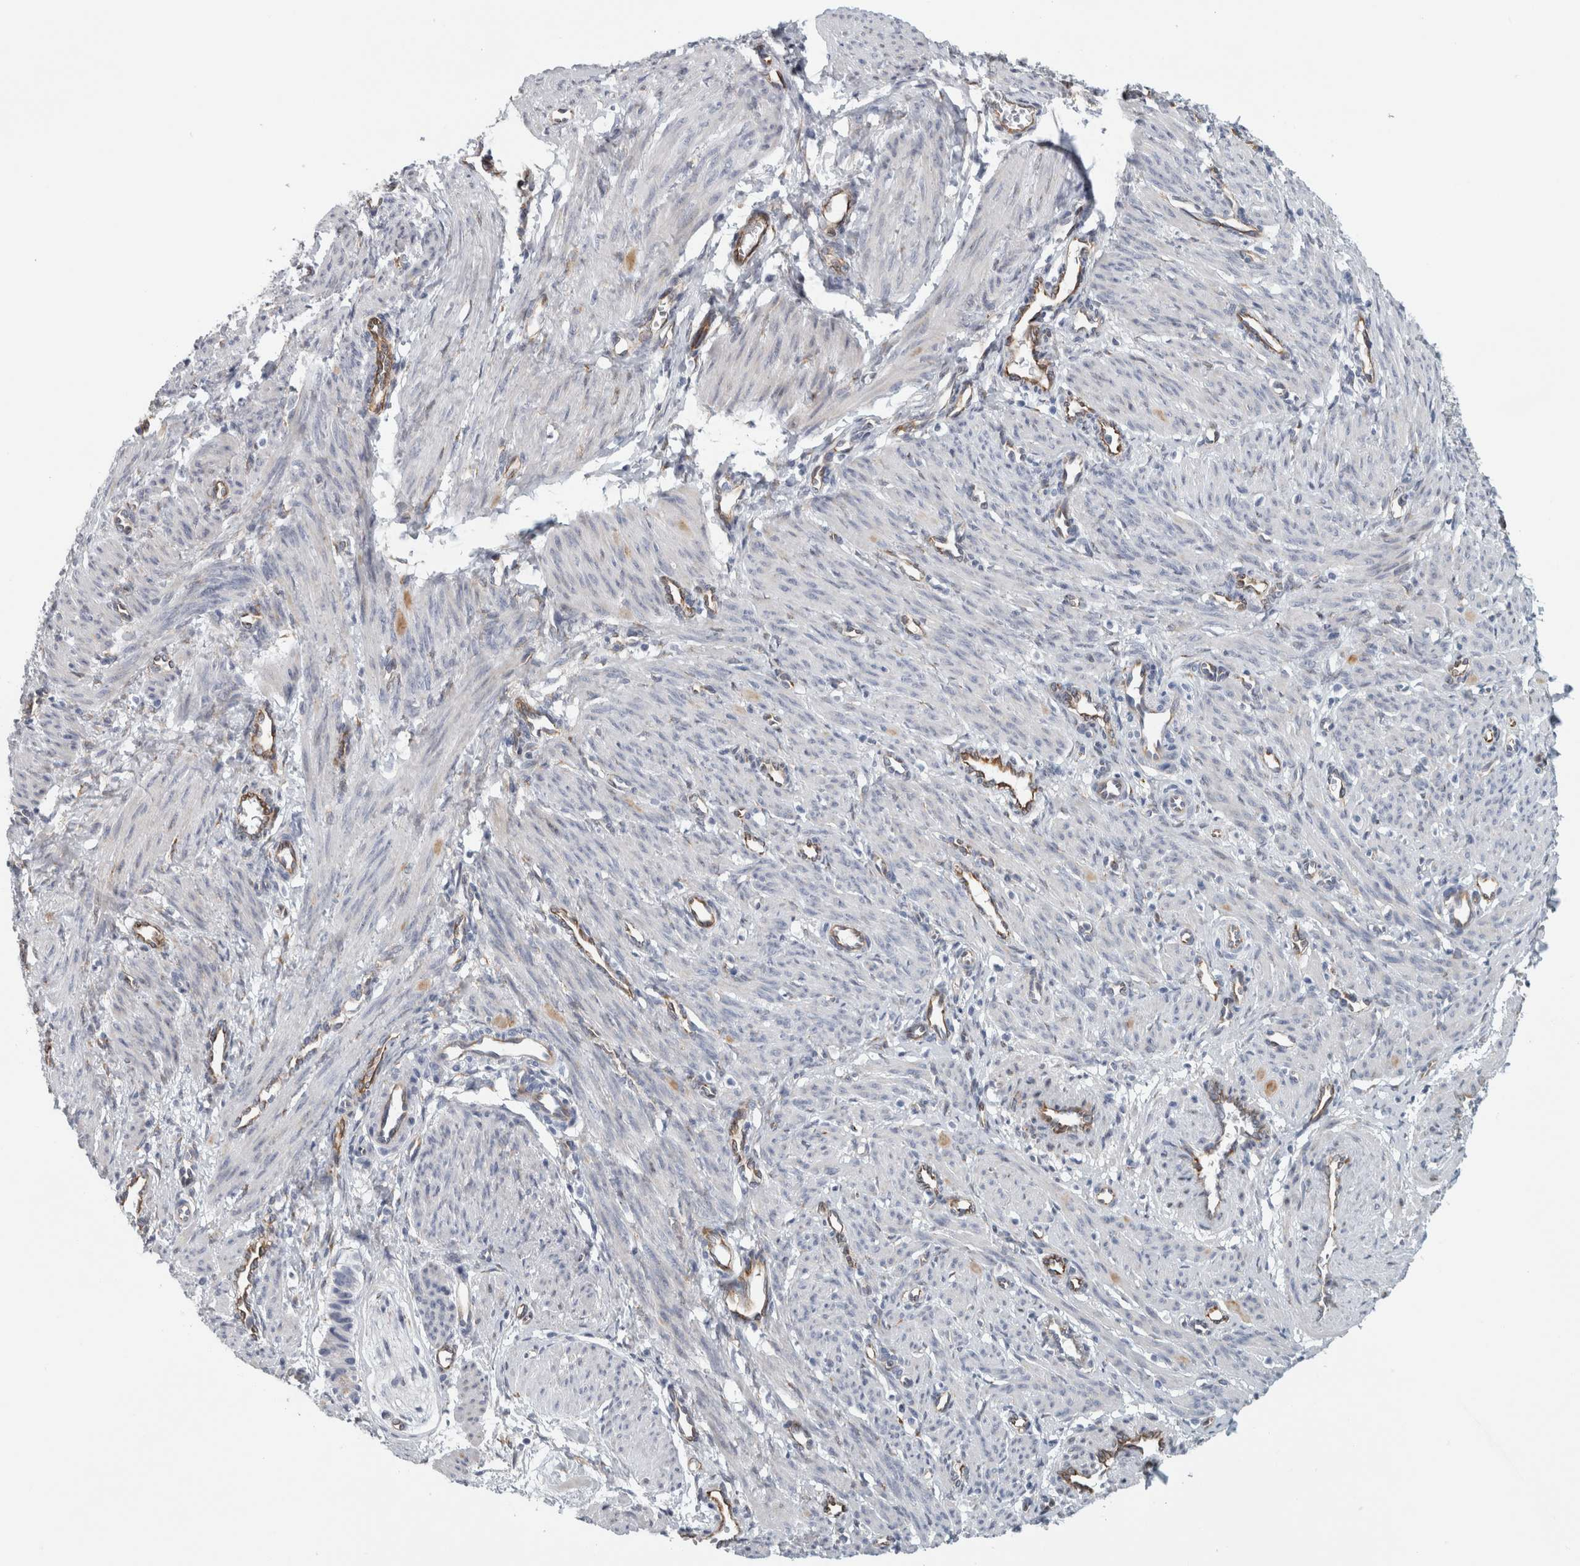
{"staining": {"intensity": "negative", "quantity": "none", "location": "none"}, "tissue": "smooth muscle", "cell_type": "Smooth muscle cells", "image_type": "normal", "snomed": [{"axis": "morphology", "description": "Normal tissue, NOS"}, {"axis": "topography", "description": "Endometrium"}], "caption": "This histopathology image is of benign smooth muscle stained with IHC to label a protein in brown with the nuclei are counter-stained blue. There is no expression in smooth muscle cells. (DAB (3,3'-diaminobenzidine) immunohistochemistry (IHC), high magnification).", "gene": "B3GNT3", "patient": {"sex": "female", "age": 33}}